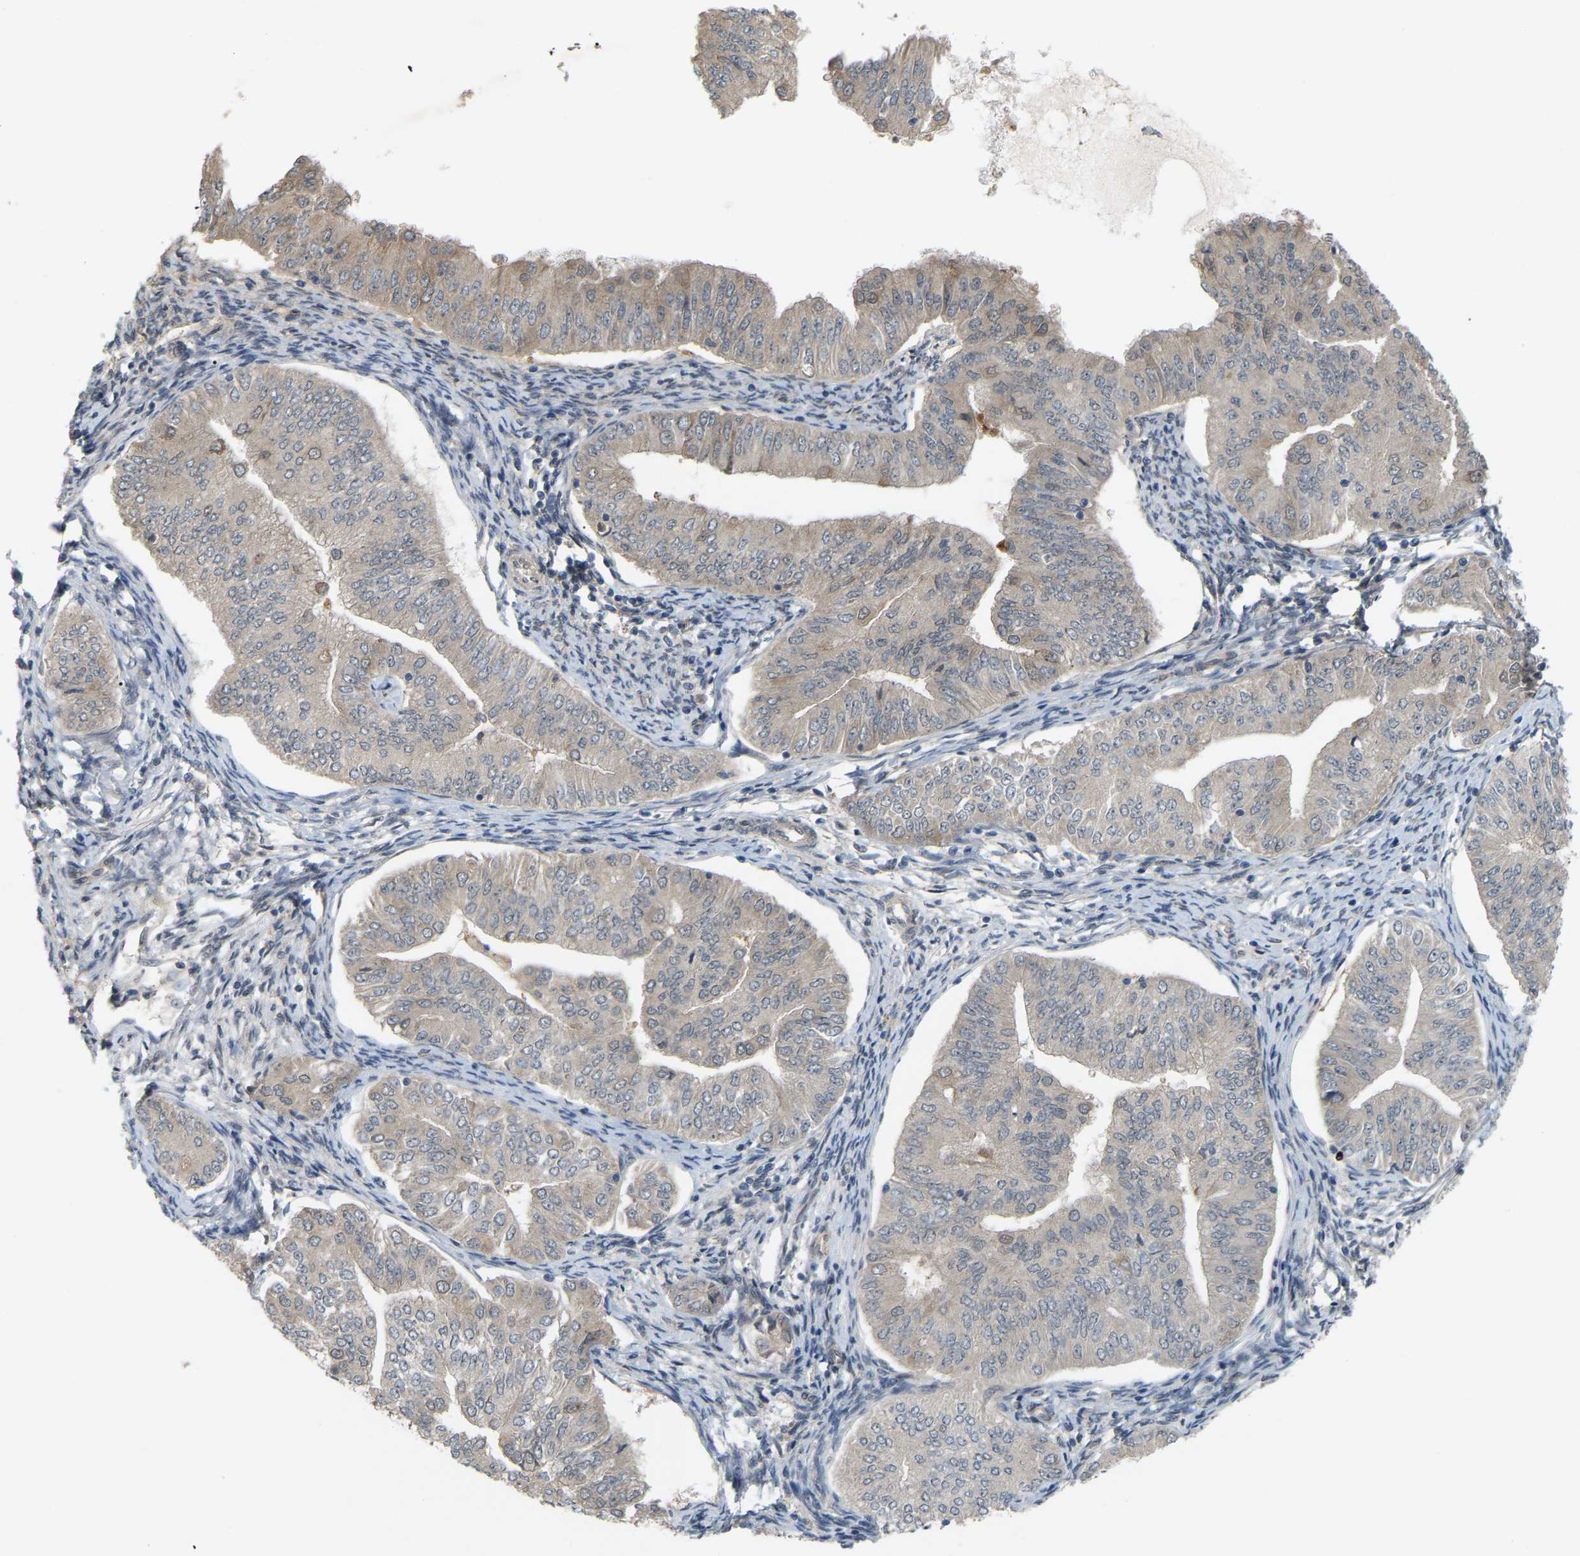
{"staining": {"intensity": "negative", "quantity": "none", "location": "none"}, "tissue": "endometrial cancer", "cell_type": "Tumor cells", "image_type": "cancer", "snomed": [{"axis": "morphology", "description": "Normal tissue, NOS"}, {"axis": "morphology", "description": "Adenocarcinoma, NOS"}, {"axis": "topography", "description": "Endometrium"}], "caption": "Immunohistochemical staining of adenocarcinoma (endometrial) reveals no significant positivity in tumor cells.", "gene": "CROT", "patient": {"sex": "female", "age": 53}}